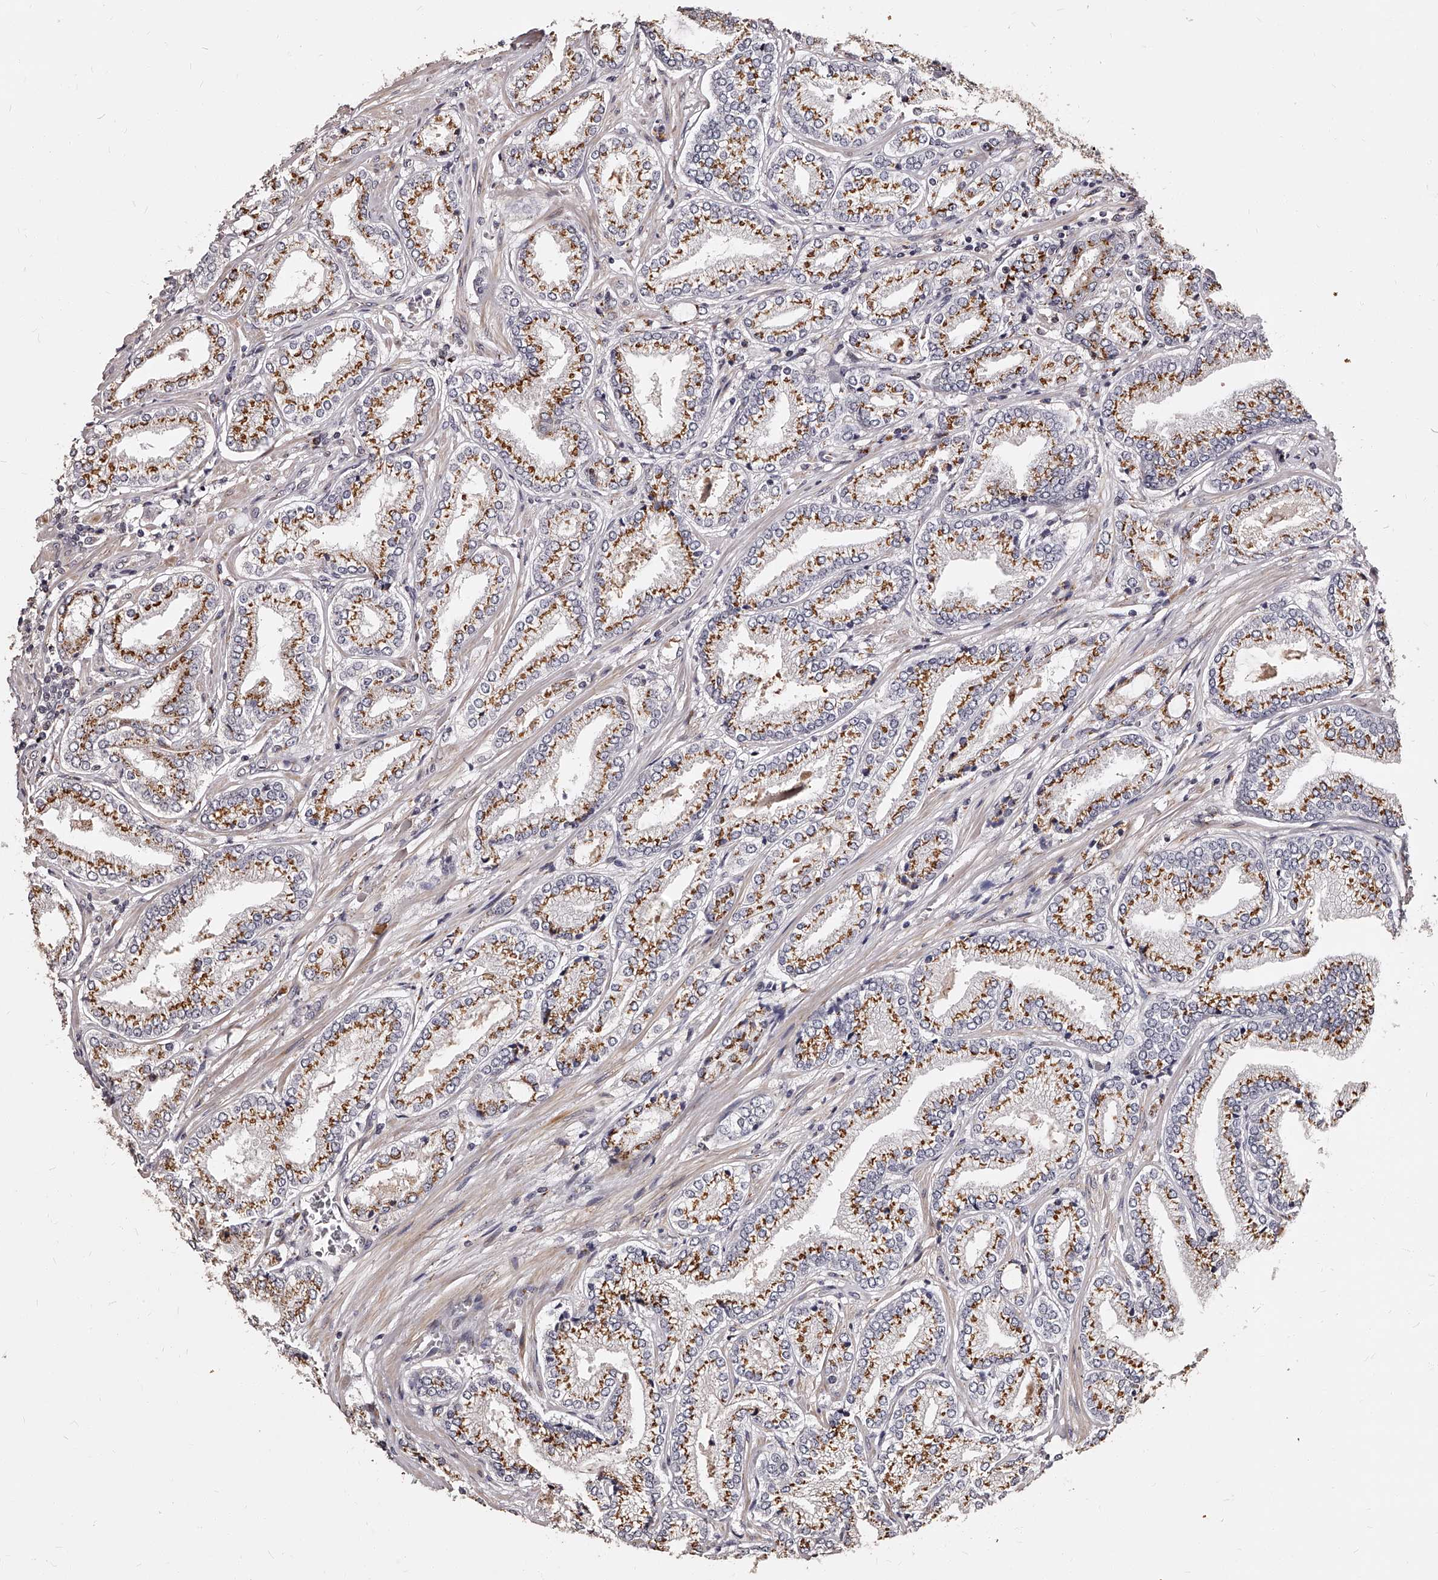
{"staining": {"intensity": "moderate", "quantity": ">75%", "location": "cytoplasmic/membranous"}, "tissue": "prostate cancer", "cell_type": "Tumor cells", "image_type": "cancer", "snomed": [{"axis": "morphology", "description": "Adenocarcinoma, Low grade"}, {"axis": "topography", "description": "Prostate"}], "caption": "Prostate adenocarcinoma (low-grade) stained for a protein (brown) exhibits moderate cytoplasmic/membranous positive expression in about >75% of tumor cells.", "gene": "RSC1A1", "patient": {"sex": "male", "age": 62}}